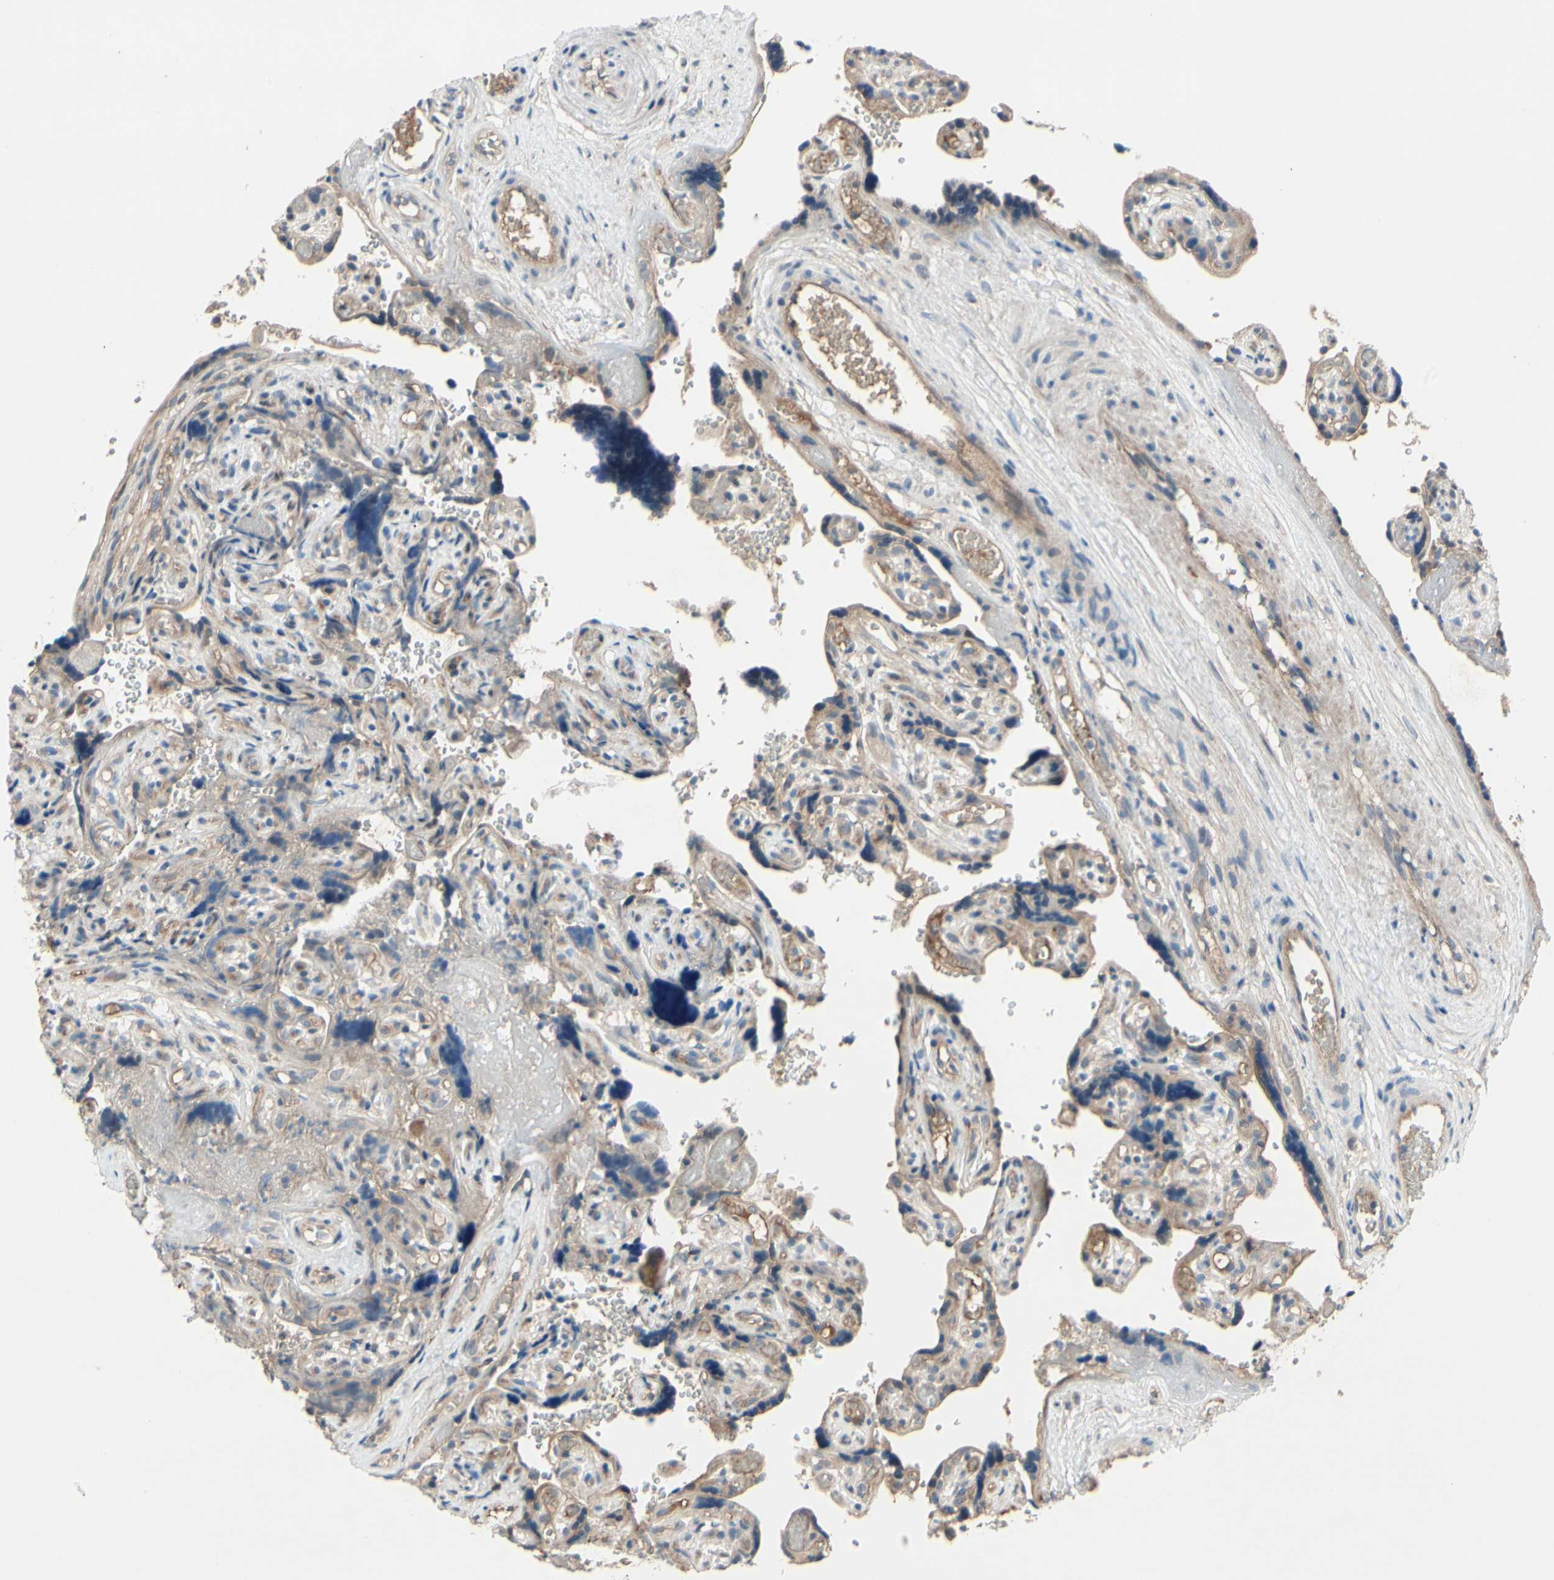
{"staining": {"intensity": "moderate", "quantity": ">75%", "location": "cytoplasmic/membranous"}, "tissue": "placenta", "cell_type": "Decidual cells", "image_type": "normal", "snomed": [{"axis": "morphology", "description": "Normal tissue, NOS"}, {"axis": "topography", "description": "Placenta"}], "caption": "A high-resolution image shows IHC staining of benign placenta, which reveals moderate cytoplasmic/membranous staining in approximately >75% of decidual cells.", "gene": "ICAM5", "patient": {"sex": "female", "age": 30}}